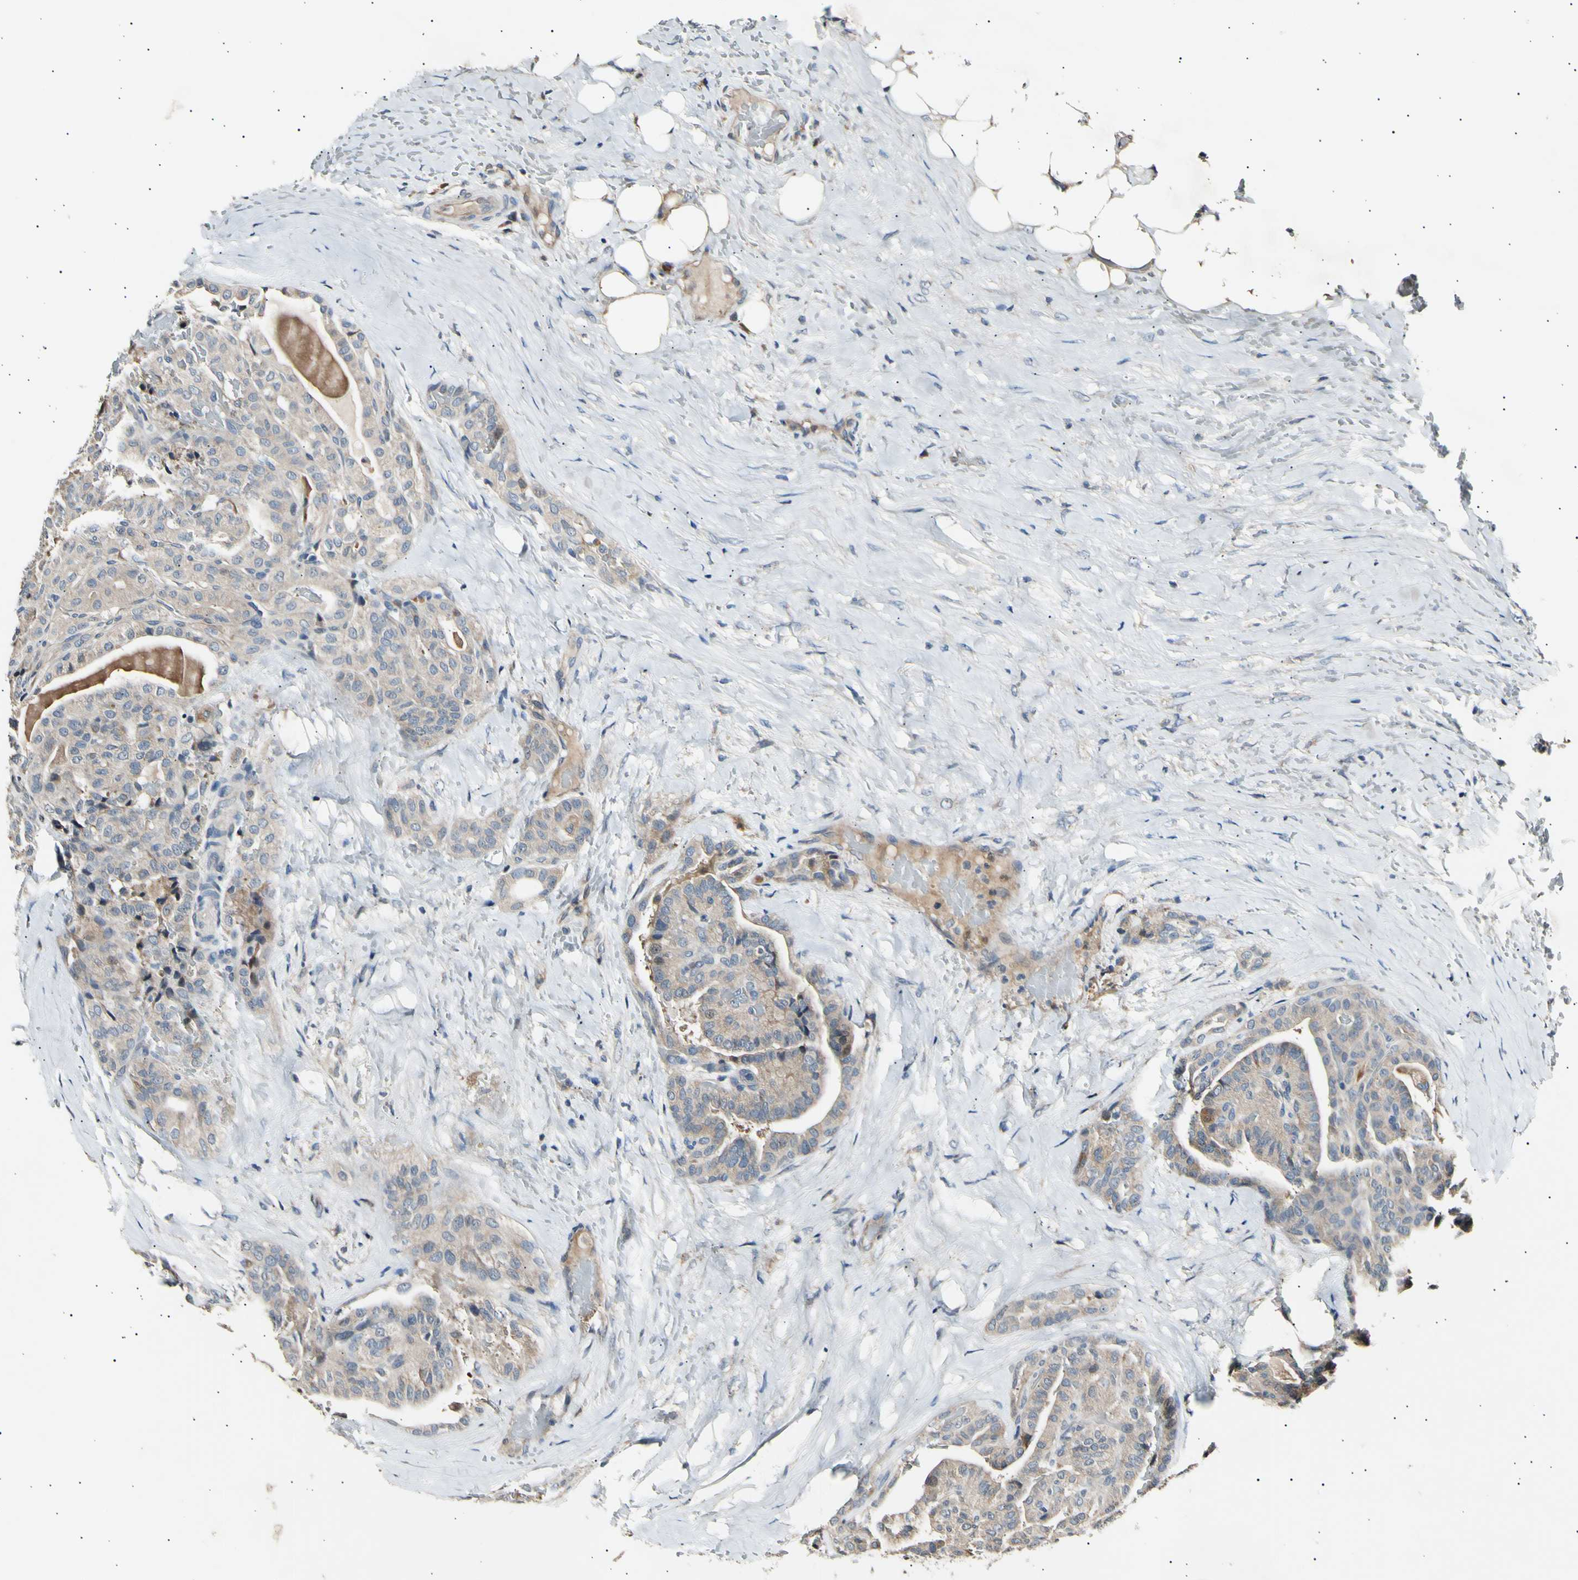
{"staining": {"intensity": "moderate", "quantity": ">75%", "location": "cytoplasmic/membranous"}, "tissue": "thyroid cancer", "cell_type": "Tumor cells", "image_type": "cancer", "snomed": [{"axis": "morphology", "description": "Papillary adenocarcinoma, NOS"}, {"axis": "topography", "description": "Thyroid gland"}], "caption": "Human thyroid cancer (papillary adenocarcinoma) stained with a brown dye reveals moderate cytoplasmic/membranous positive expression in about >75% of tumor cells.", "gene": "ITGA6", "patient": {"sex": "male", "age": 77}}